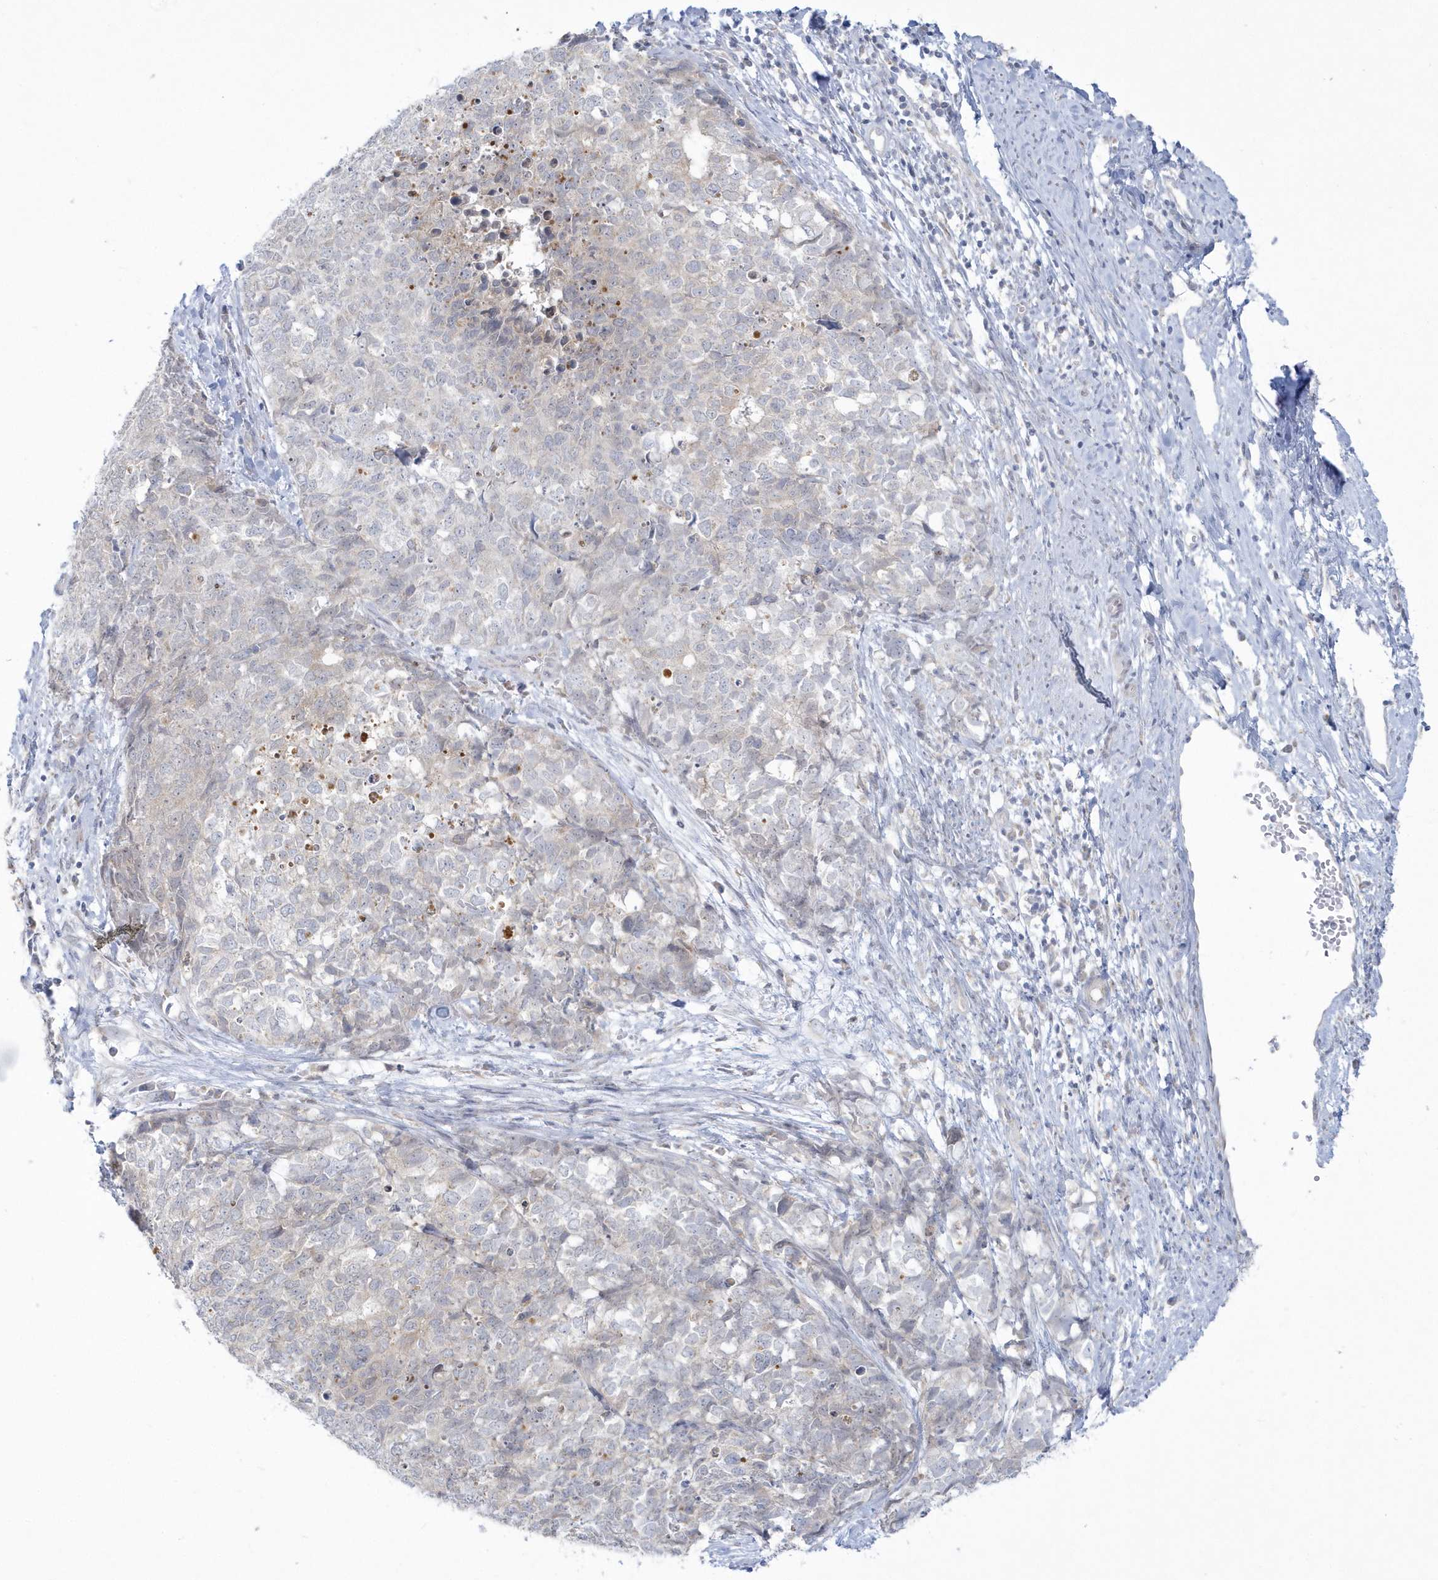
{"staining": {"intensity": "negative", "quantity": "none", "location": "none"}, "tissue": "cervical cancer", "cell_type": "Tumor cells", "image_type": "cancer", "snomed": [{"axis": "morphology", "description": "Squamous cell carcinoma, NOS"}, {"axis": "topography", "description": "Cervix"}], "caption": "Immunohistochemistry photomicrograph of neoplastic tissue: cervical cancer stained with DAB (3,3'-diaminobenzidine) demonstrates no significant protein staining in tumor cells.", "gene": "PCBD1", "patient": {"sex": "female", "age": 63}}